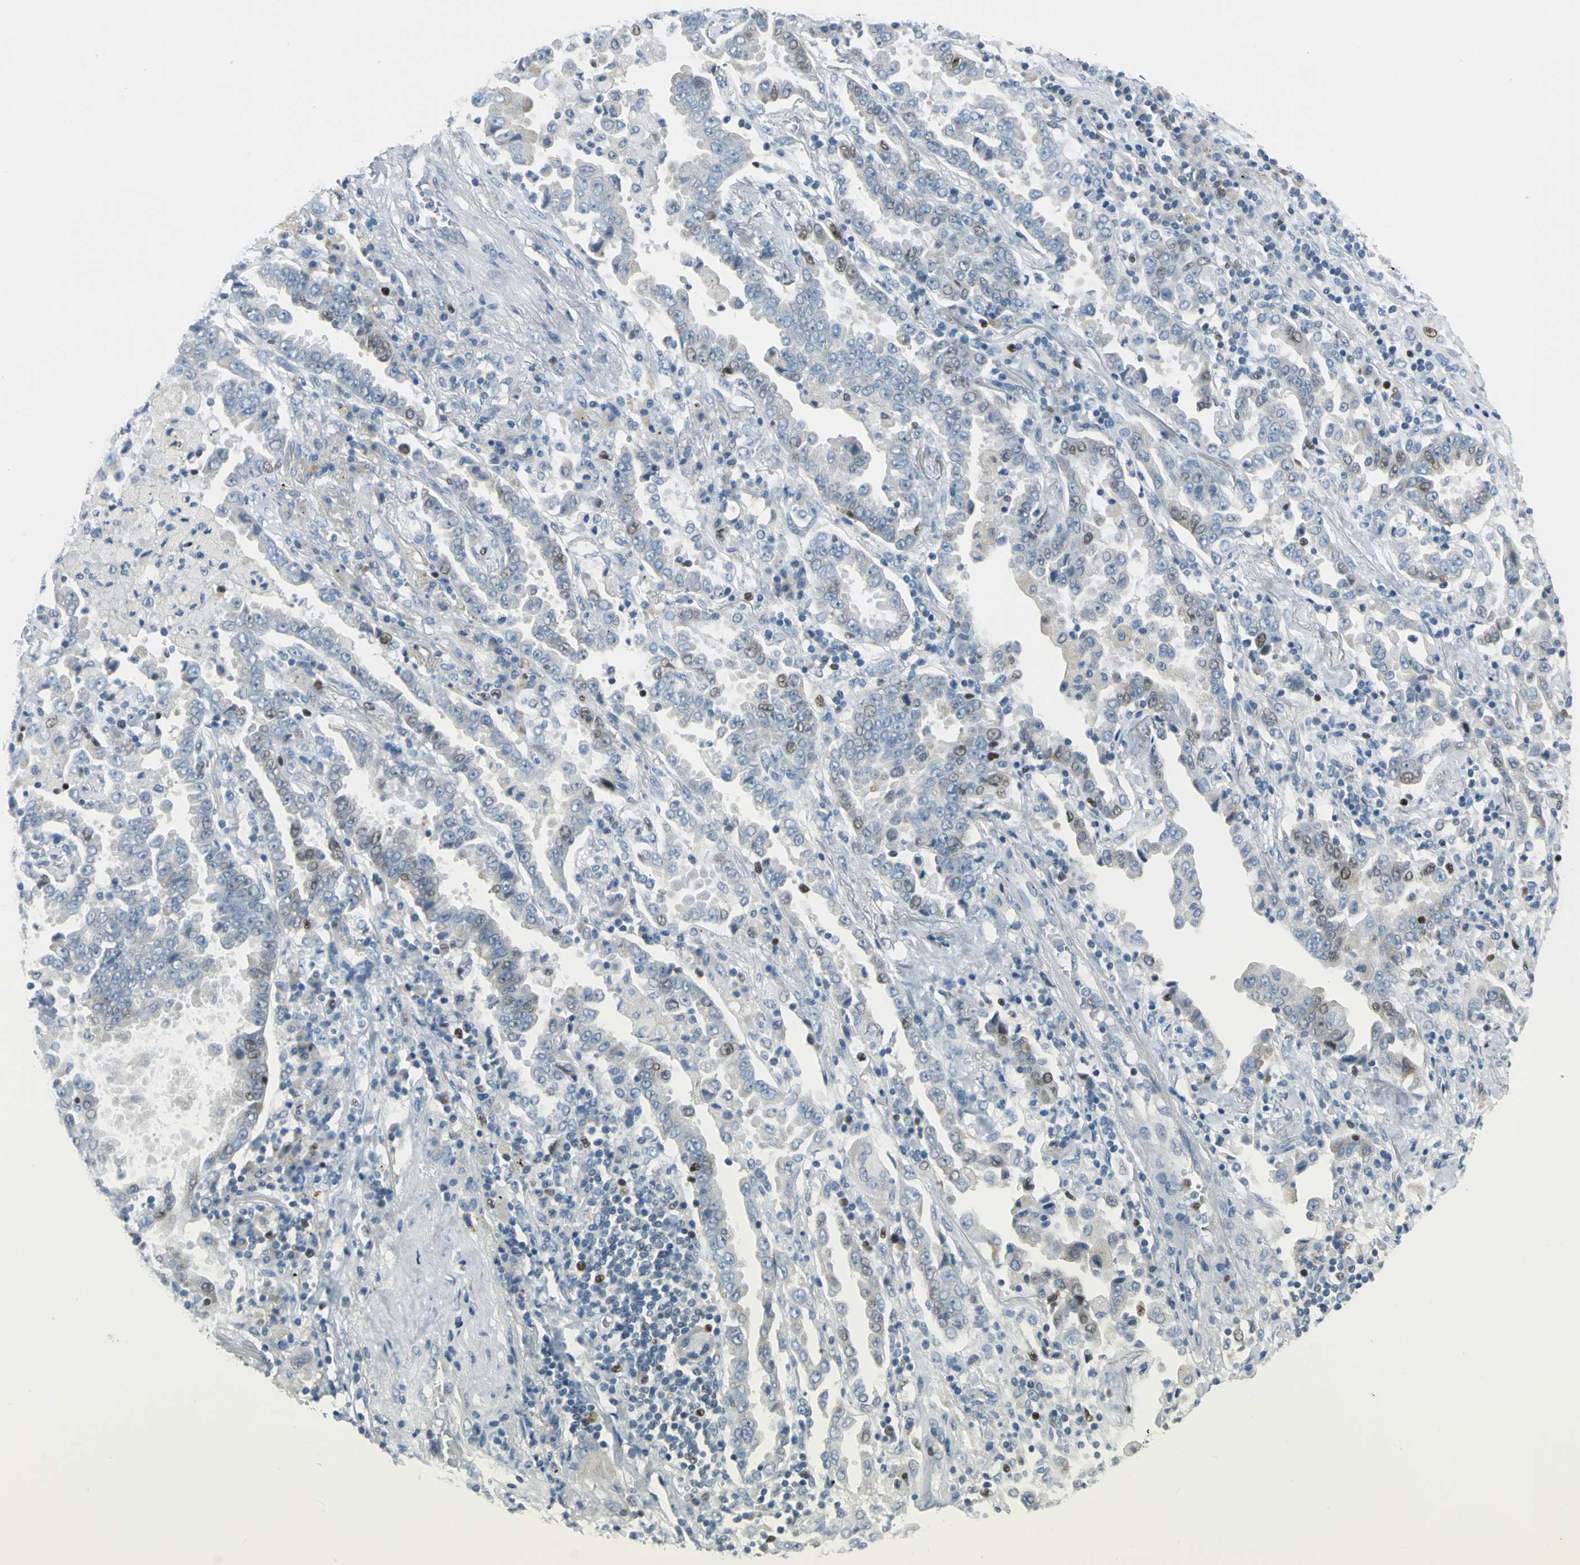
{"staining": {"intensity": "moderate", "quantity": "<25%", "location": "nuclear"}, "tissue": "lung cancer", "cell_type": "Tumor cells", "image_type": "cancer", "snomed": [{"axis": "morphology", "description": "Normal tissue, NOS"}, {"axis": "morphology", "description": "Inflammation, NOS"}, {"axis": "morphology", "description": "Adenocarcinoma, NOS"}, {"axis": "topography", "description": "Lung"}], "caption": "Lung adenocarcinoma stained for a protein reveals moderate nuclear positivity in tumor cells.", "gene": "MCM3", "patient": {"sex": "female", "age": 64}}